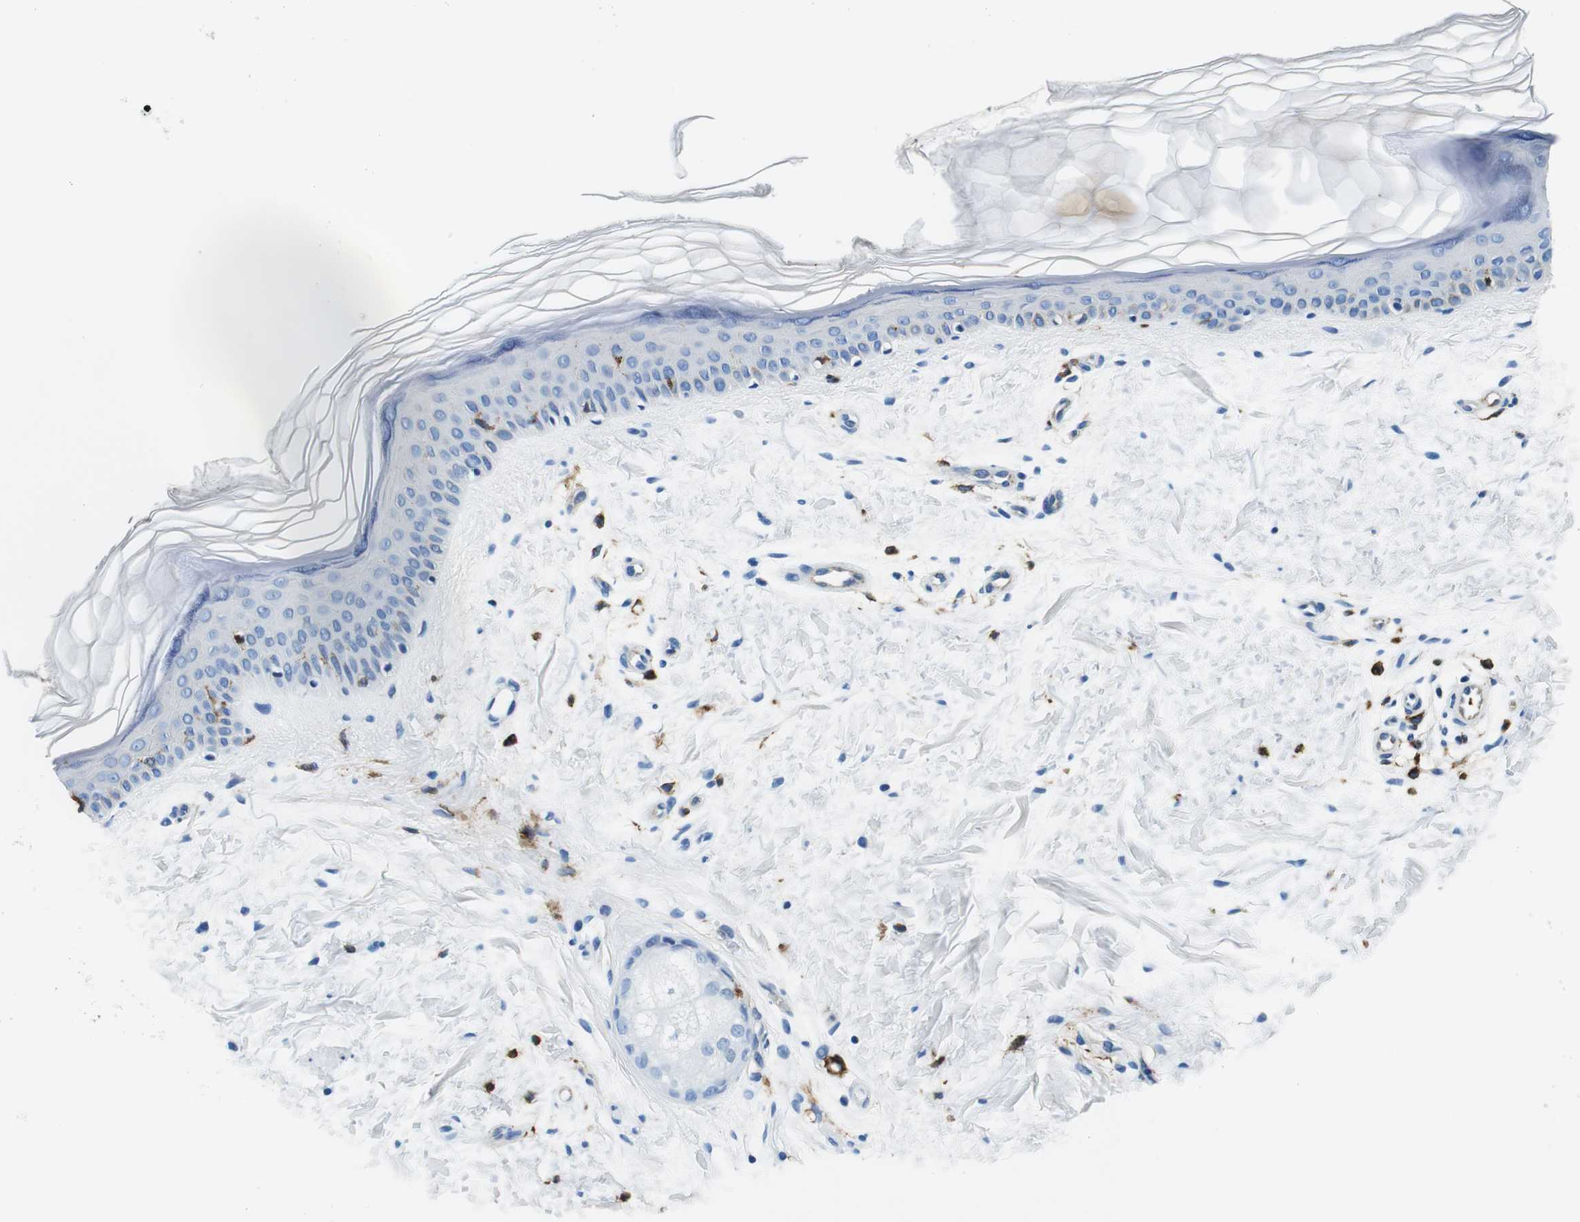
{"staining": {"intensity": "negative", "quantity": "none", "location": "none"}, "tissue": "skin", "cell_type": "Fibroblasts", "image_type": "normal", "snomed": [{"axis": "morphology", "description": "Normal tissue, NOS"}, {"axis": "topography", "description": "Skin"}], "caption": "IHC micrograph of benign skin: skin stained with DAB demonstrates no significant protein expression in fibroblasts. (Brightfield microscopy of DAB (3,3'-diaminobenzidine) IHC at high magnification).", "gene": "HLA", "patient": {"sex": "female", "age": 19}}